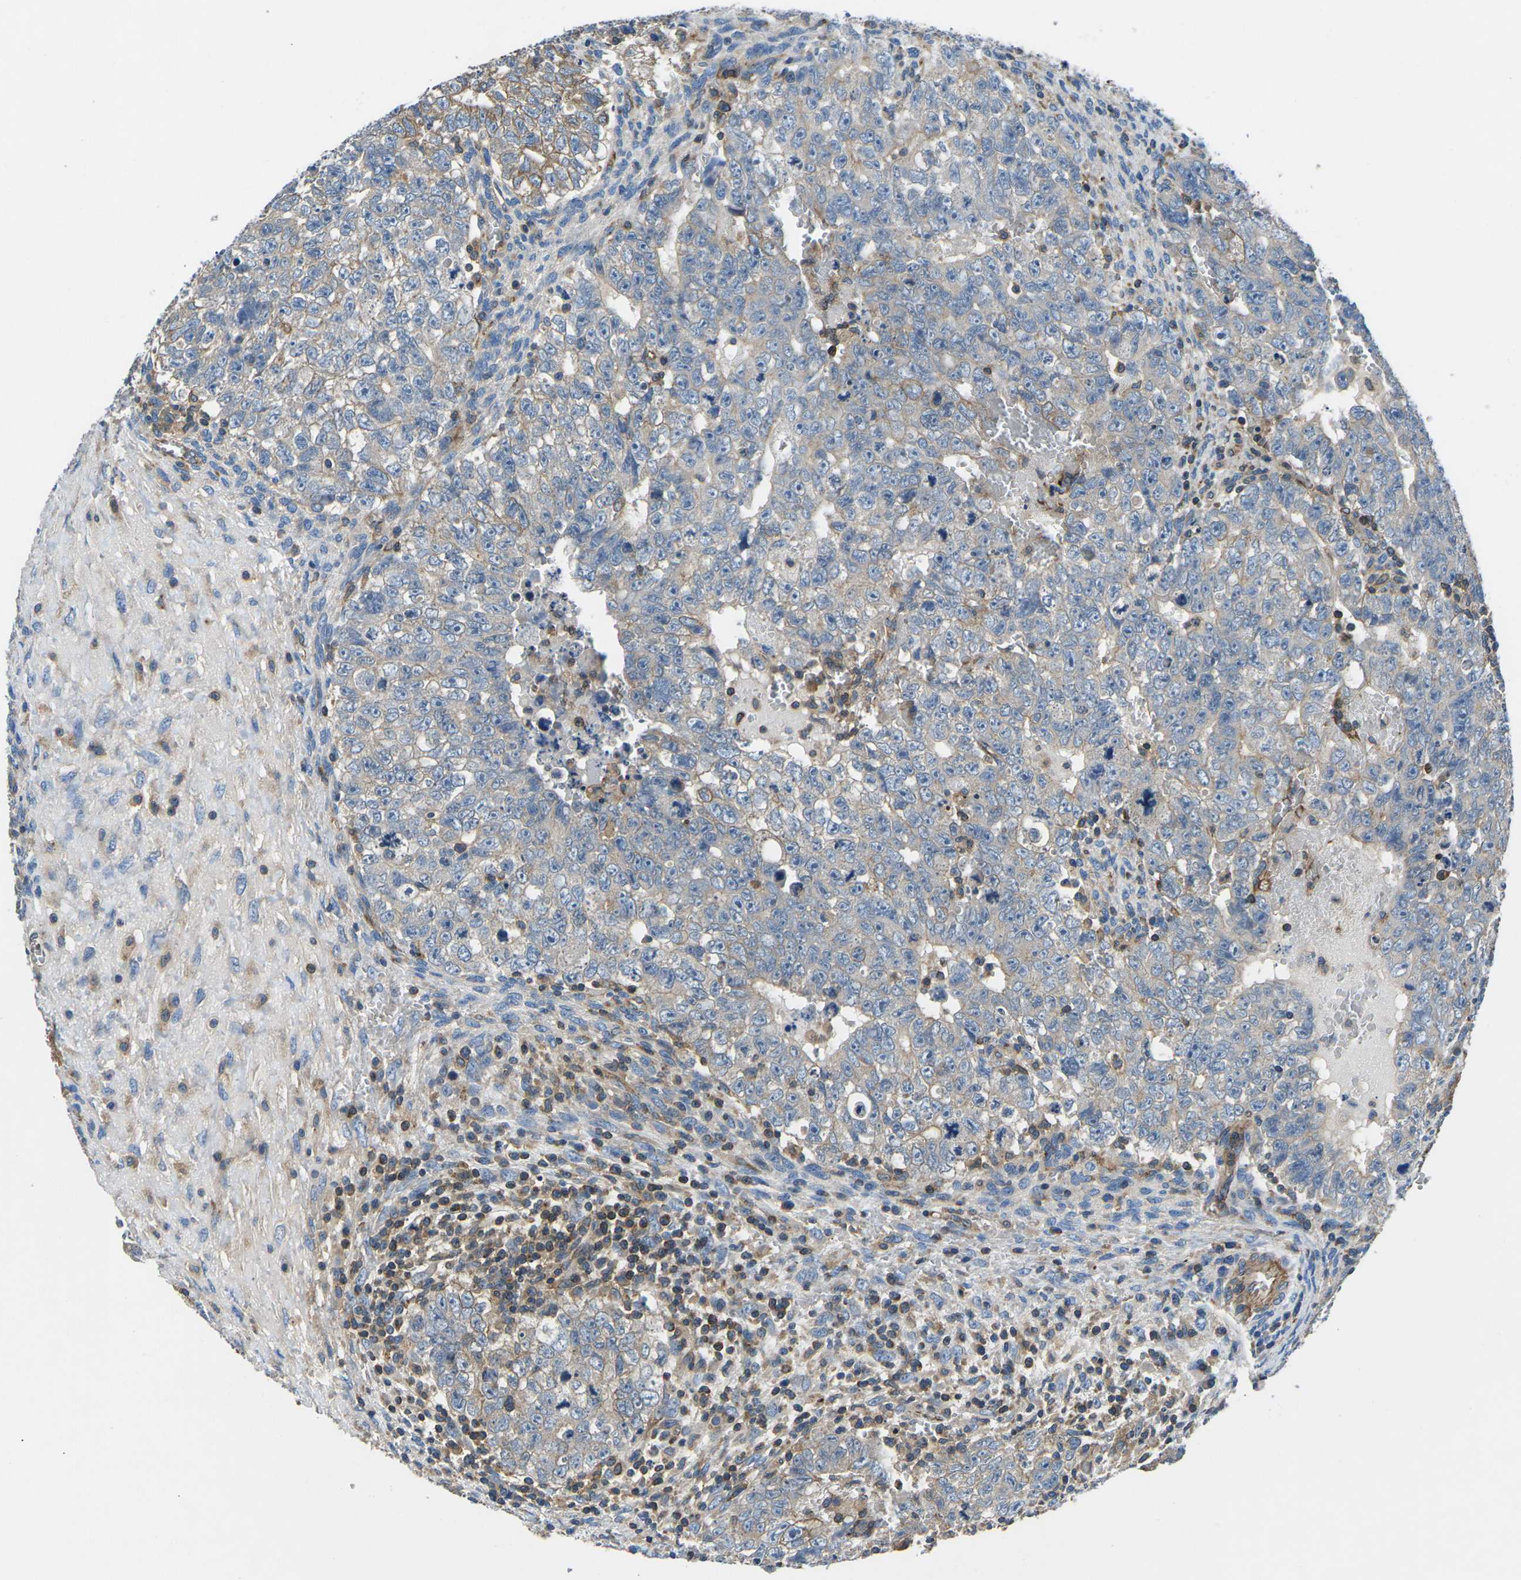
{"staining": {"intensity": "weak", "quantity": "25%-75%", "location": "cytoplasmic/membranous"}, "tissue": "testis cancer", "cell_type": "Tumor cells", "image_type": "cancer", "snomed": [{"axis": "morphology", "description": "Seminoma, NOS"}, {"axis": "morphology", "description": "Carcinoma, Embryonal, NOS"}, {"axis": "topography", "description": "Testis"}], "caption": "This micrograph exhibits IHC staining of testis cancer, with low weak cytoplasmic/membranous expression in approximately 25%-75% of tumor cells.", "gene": "KCNJ15", "patient": {"sex": "male", "age": 38}}